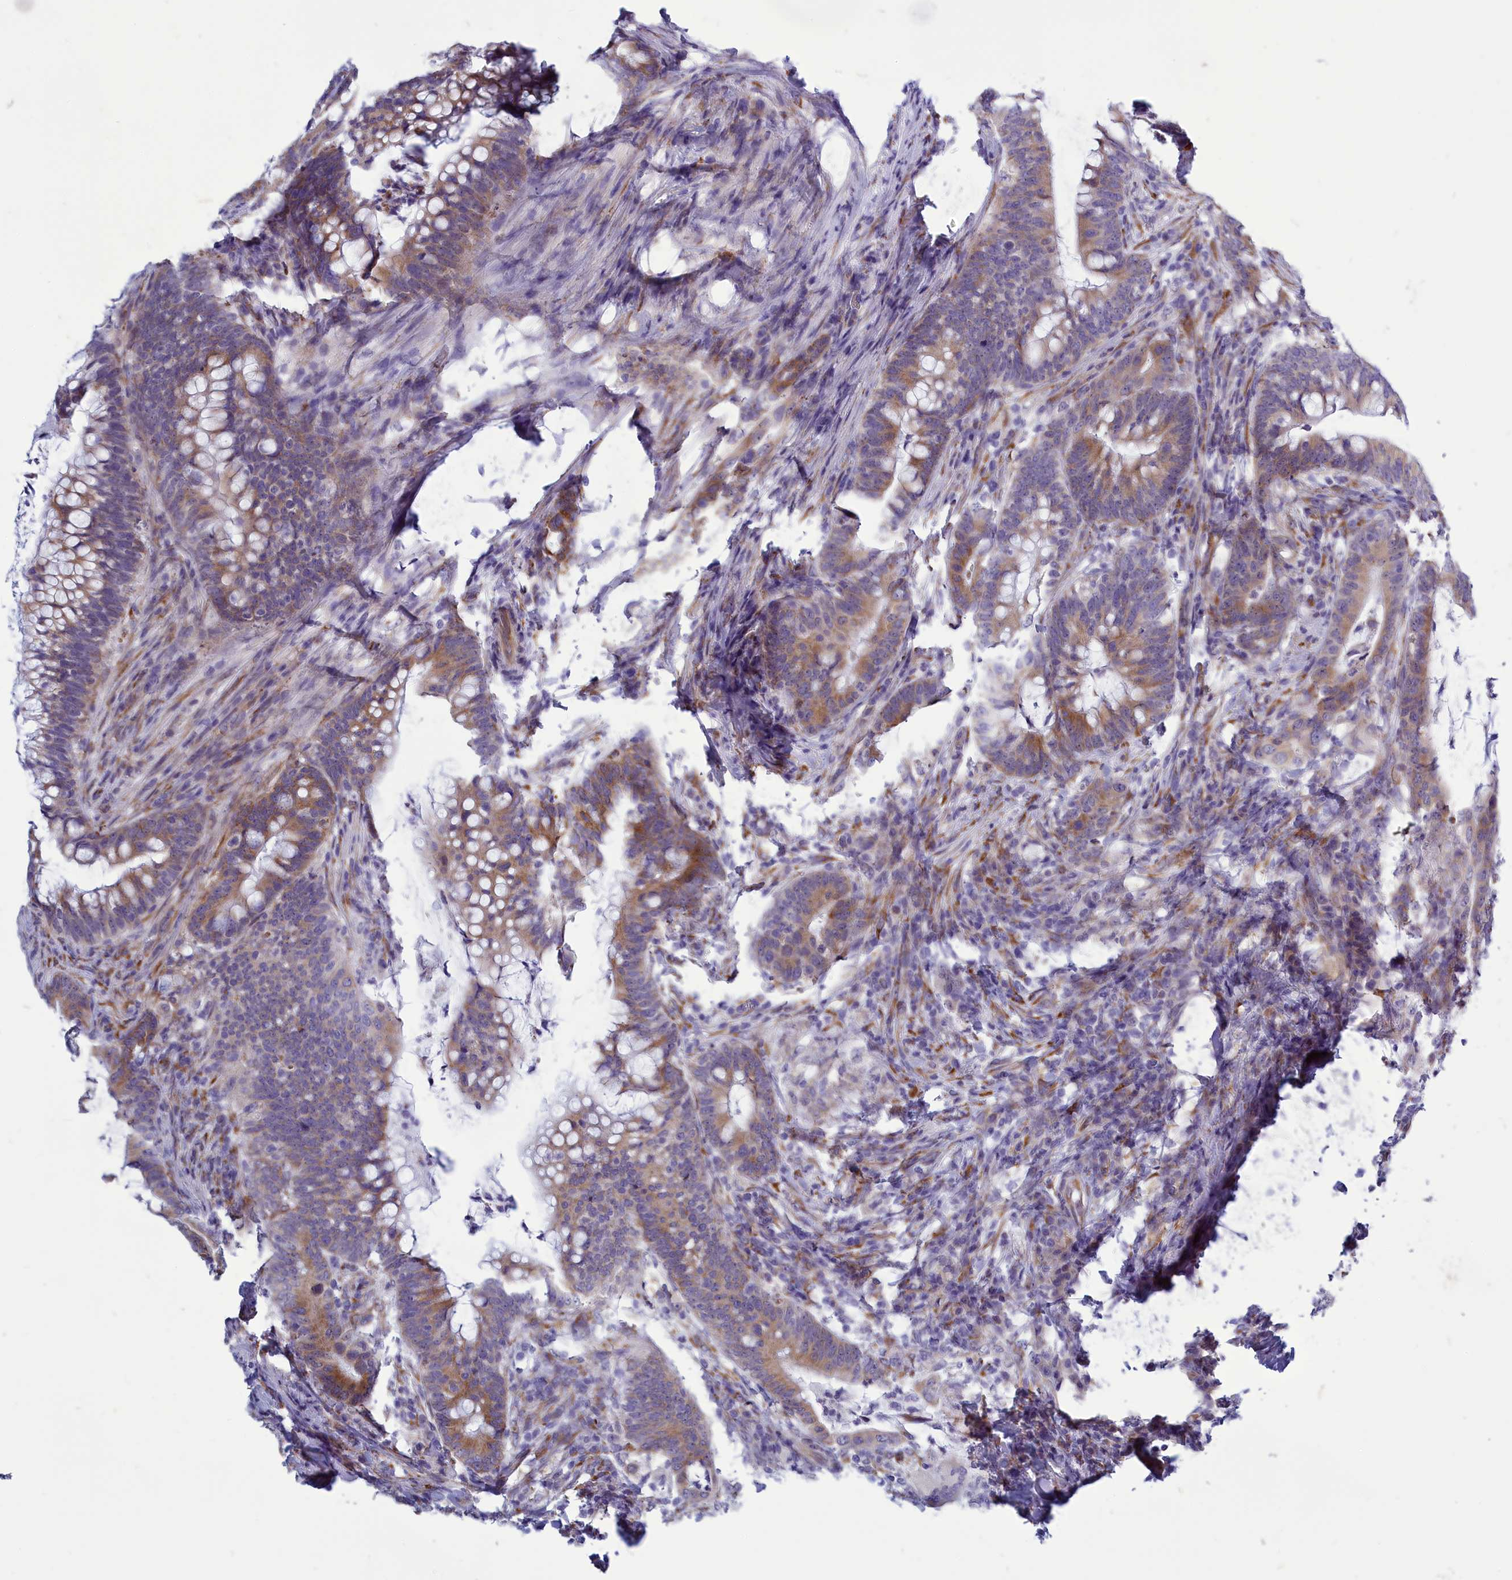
{"staining": {"intensity": "moderate", "quantity": ">75%", "location": "cytoplasmic/membranous"}, "tissue": "colorectal cancer", "cell_type": "Tumor cells", "image_type": "cancer", "snomed": [{"axis": "morphology", "description": "Adenocarcinoma, NOS"}, {"axis": "topography", "description": "Colon"}], "caption": "DAB immunohistochemical staining of colorectal cancer (adenocarcinoma) displays moderate cytoplasmic/membranous protein positivity in approximately >75% of tumor cells.", "gene": "CENATAC", "patient": {"sex": "female", "age": 66}}